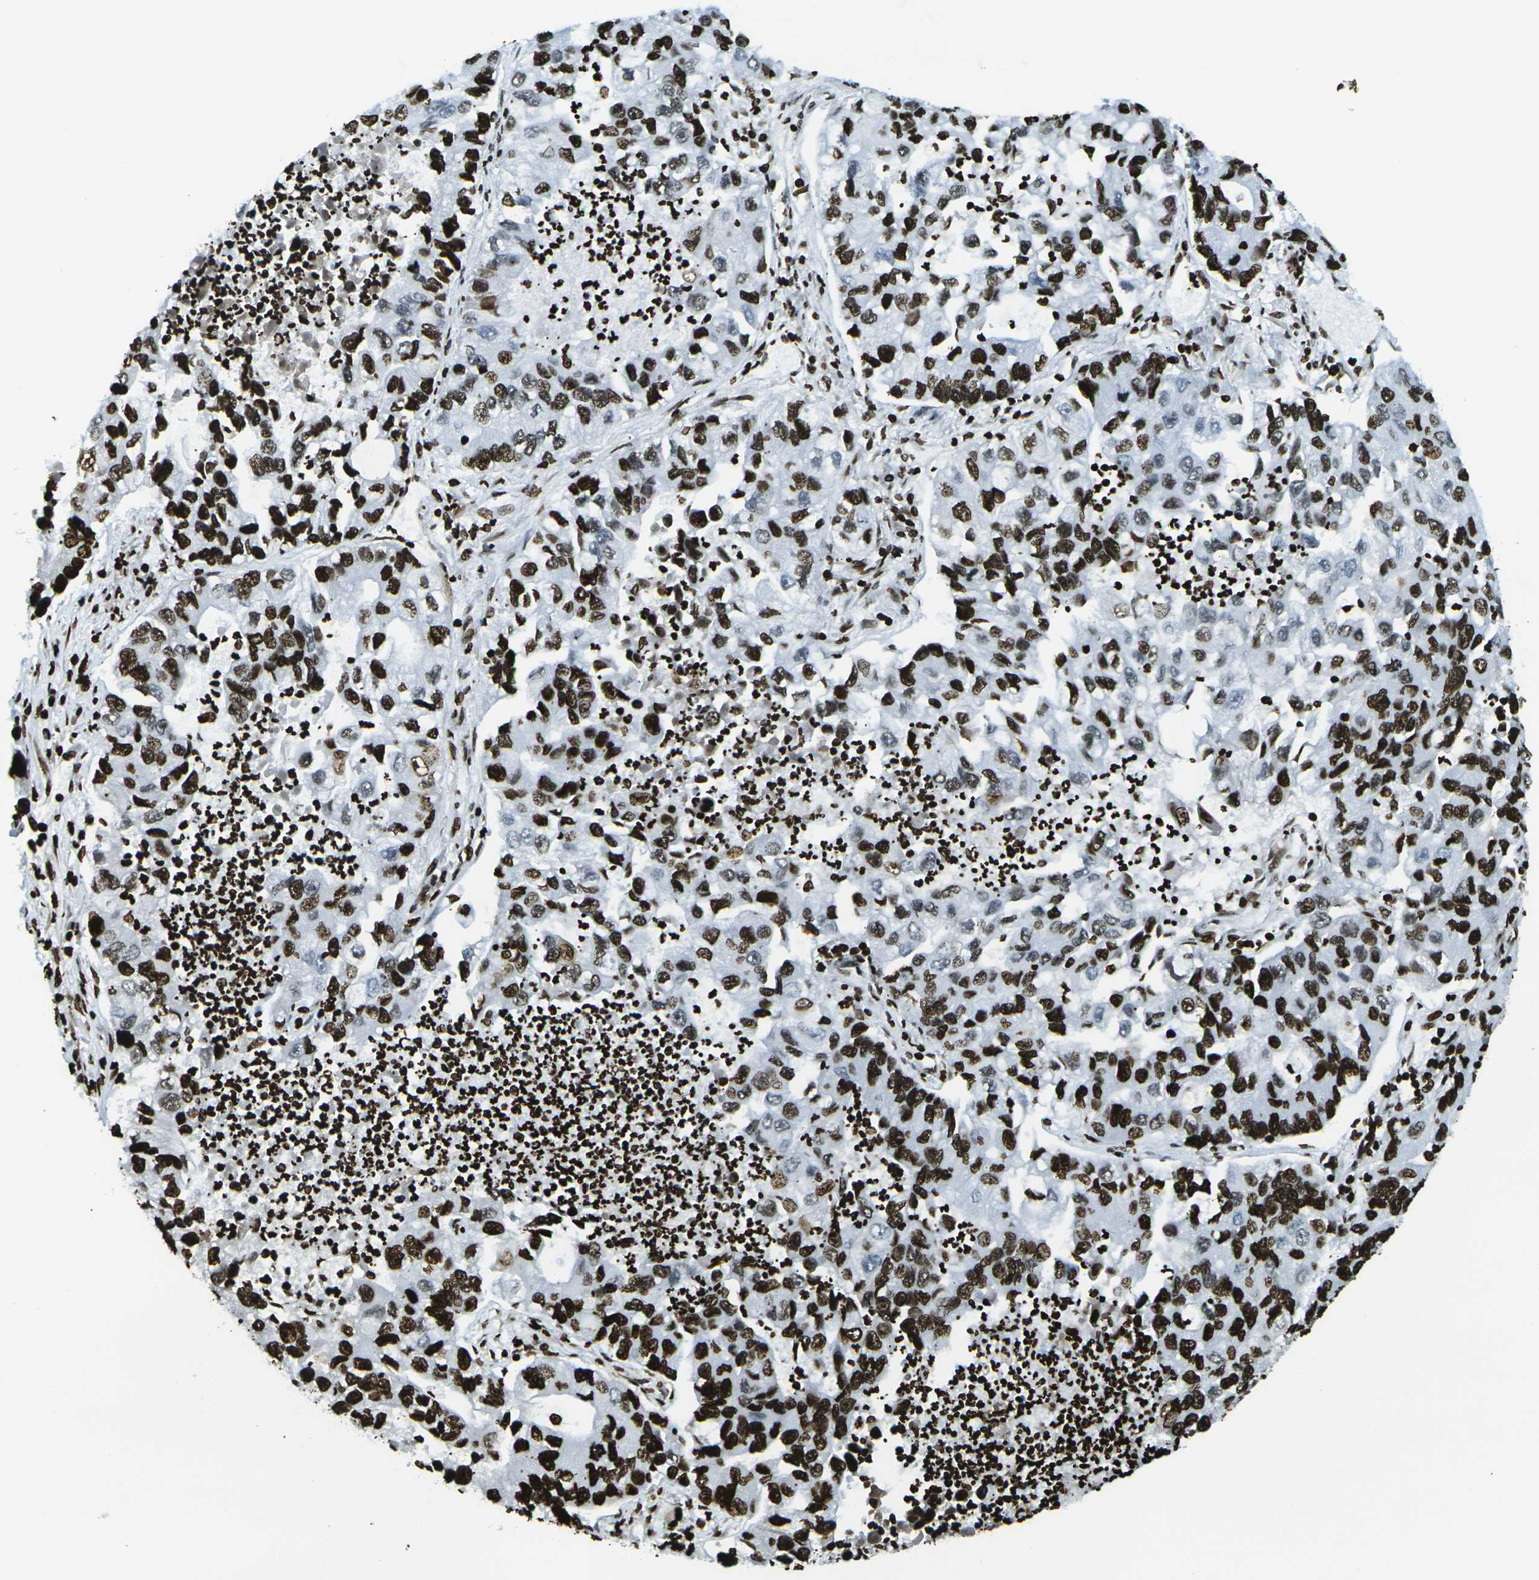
{"staining": {"intensity": "strong", "quantity": ">75%", "location": "nuclear"}, "tissue": "lung cancer", "cell_type": "Tumor cells", "image_type": "cancer", "snomed": [{"axis": "morphology", "description": "Adenocarcinoma, NOS"}, {"axis": "topography", "description": "Lung"}], "caption": "Immunohistochemical staining of lung cancer (adenocarcinoma) exhibits high levels of strong nuclear expression in about >75% of tumor cells. (DAB (3,3'-diaminobenzidine) IHC, brown staining for protein, blue staining for nuclei).", "gene": "H1-2", "patient": {"sex": "female", "age": 51}}